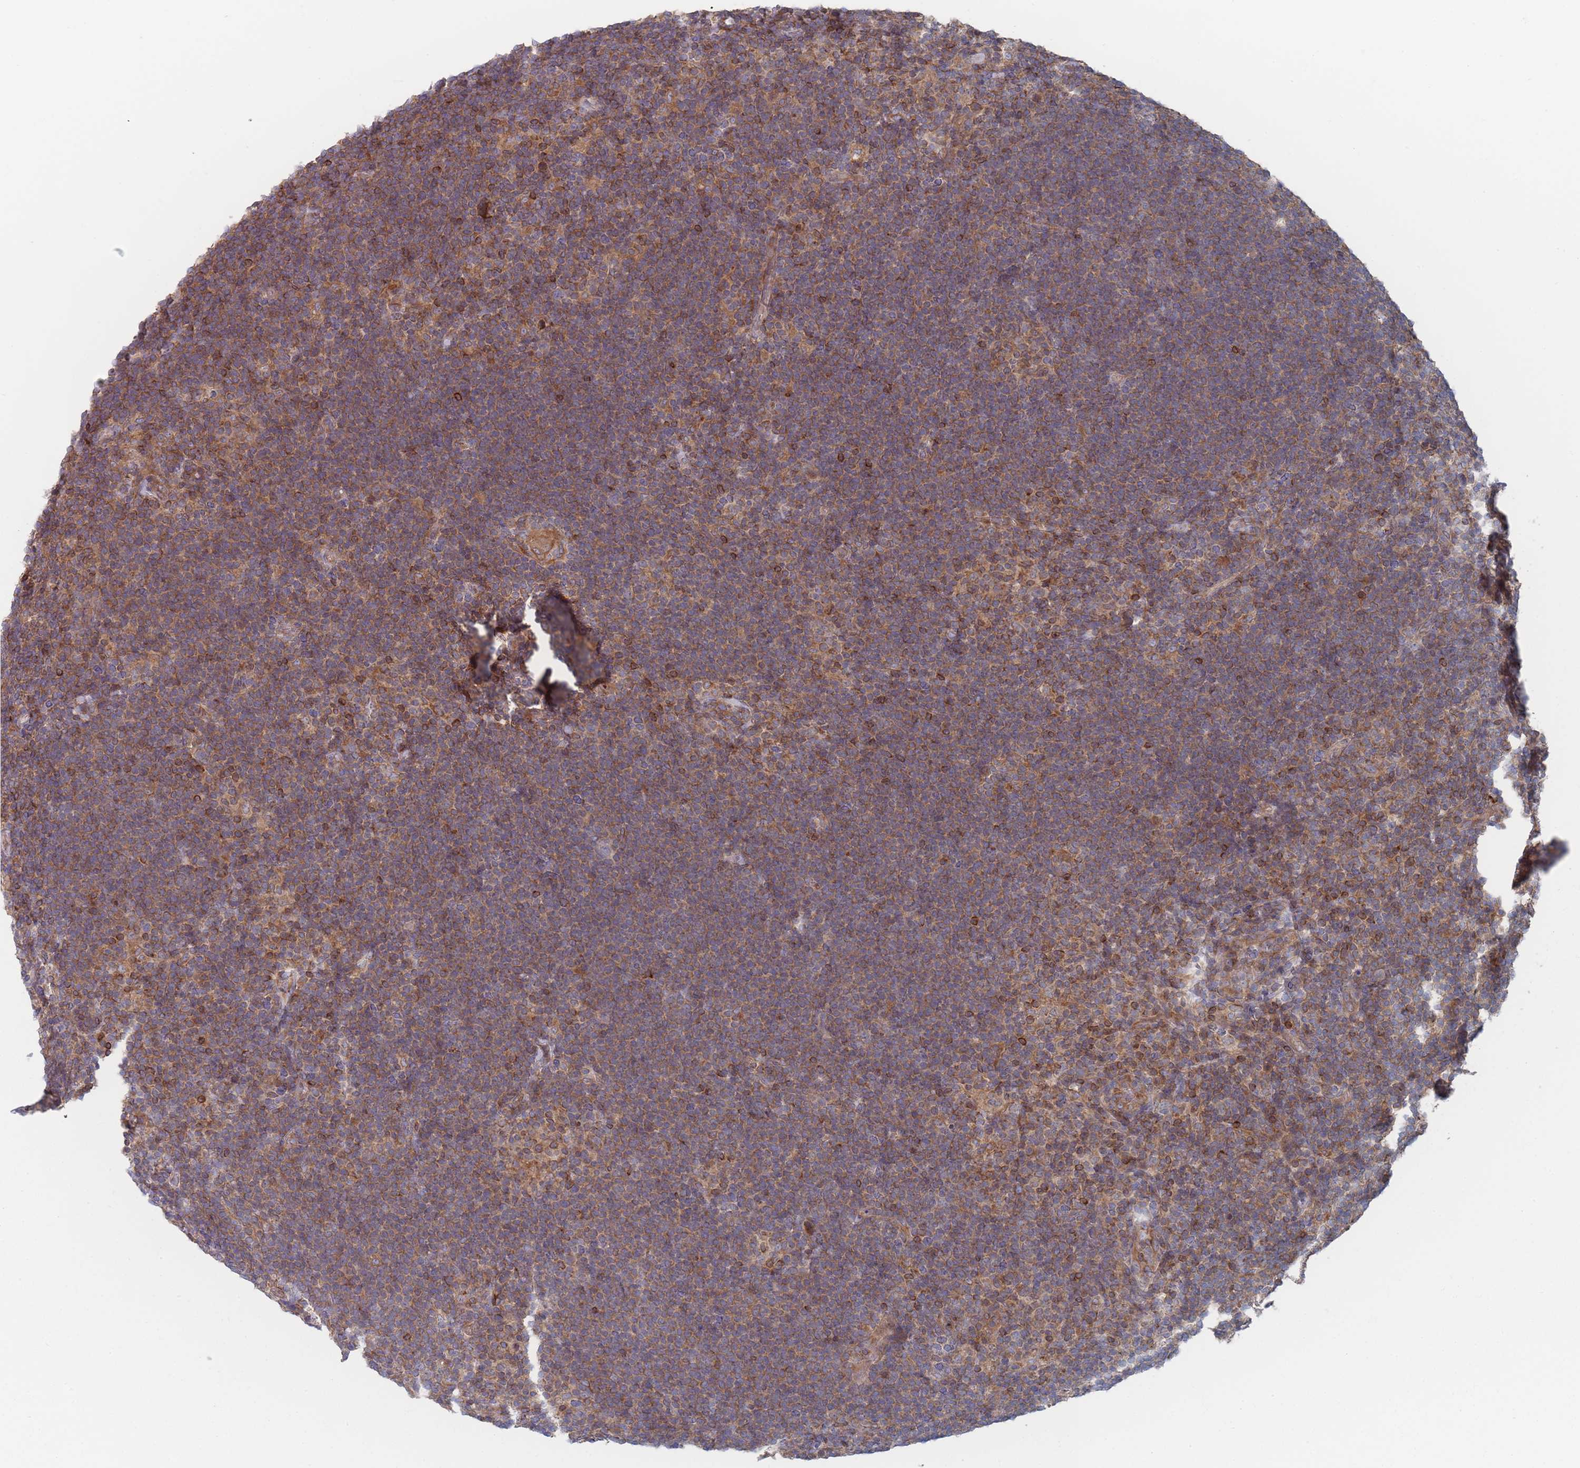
{"staining": {"intensity": "negative", "quantity": "none", "location": "none"}, "tissue": "lymphoma", "cell_type": "Tumor cells", "image_type": "cancer", "snomed": [{"axis": "morphology", "description": "Hodgkin's disease, NOS"}, {"axis": "topography", "description": "Lymph node"}], "caption": "An image of human Hodgkin's disease is negative for staining in tumor cells.", "gene": "KDSR", "patient": {"sex": "female", "age": 57}}